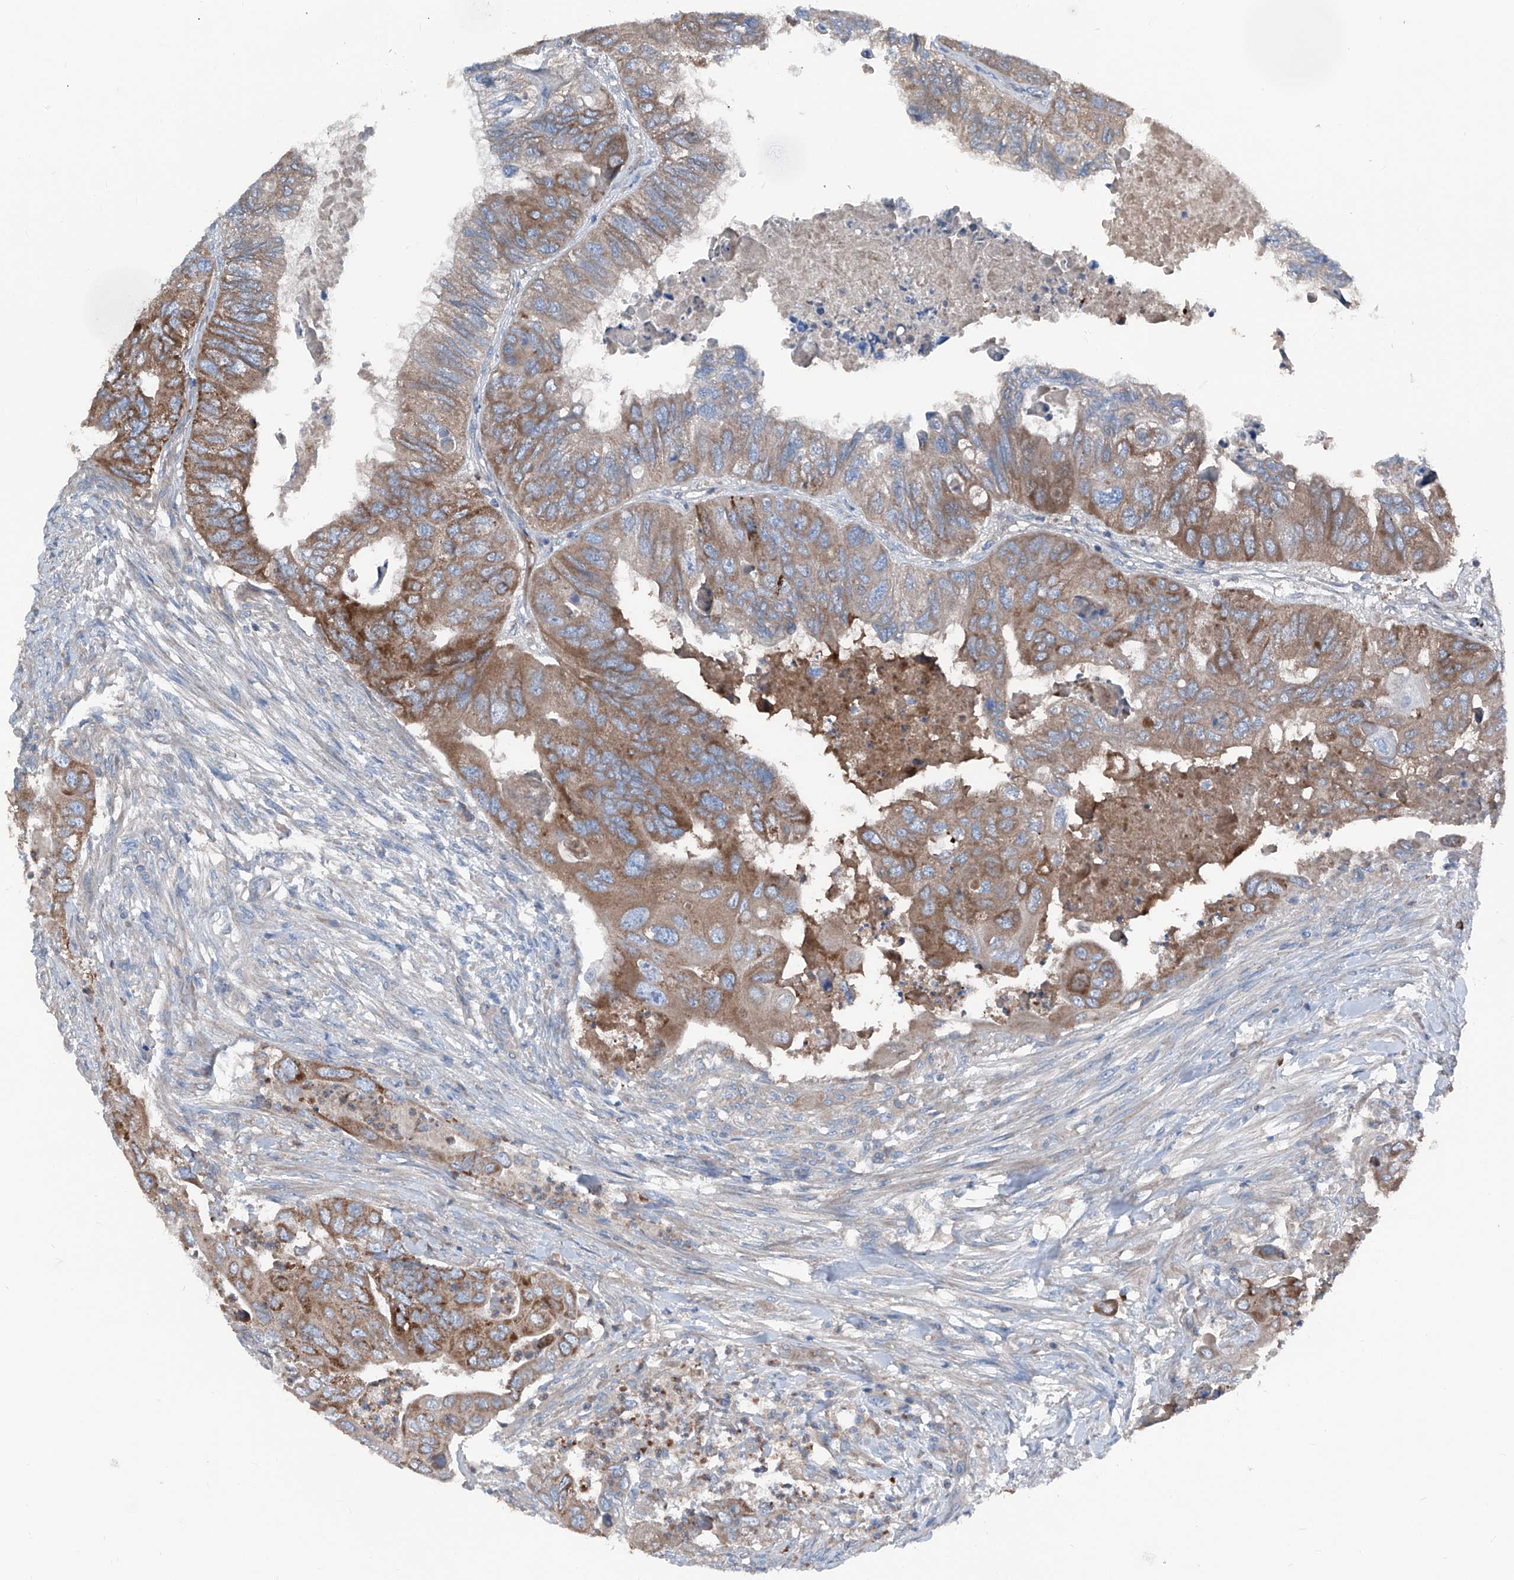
{"staining": {"intensity": "moderate", "quantity": ">75%", "location": "cytoplasmic/membranous"}, "tissue": "colorectal cancer", "cell_type": "Tumor cells", "image_type": "cancer", "snomed": [{"axis": "morphology", "description": "Adenocarcinoma, NOS"}, {"axis": "topography", "description": "Rectum"}], "caption": "About >75% of tumor cells in human colorectal cancer exhibit moderate cytoplasmic/membranous protein staining as visualized by brown immunohistochemical staining.", "gene": "GPAT3", "patient": {"sex": "male", "age": 63}}